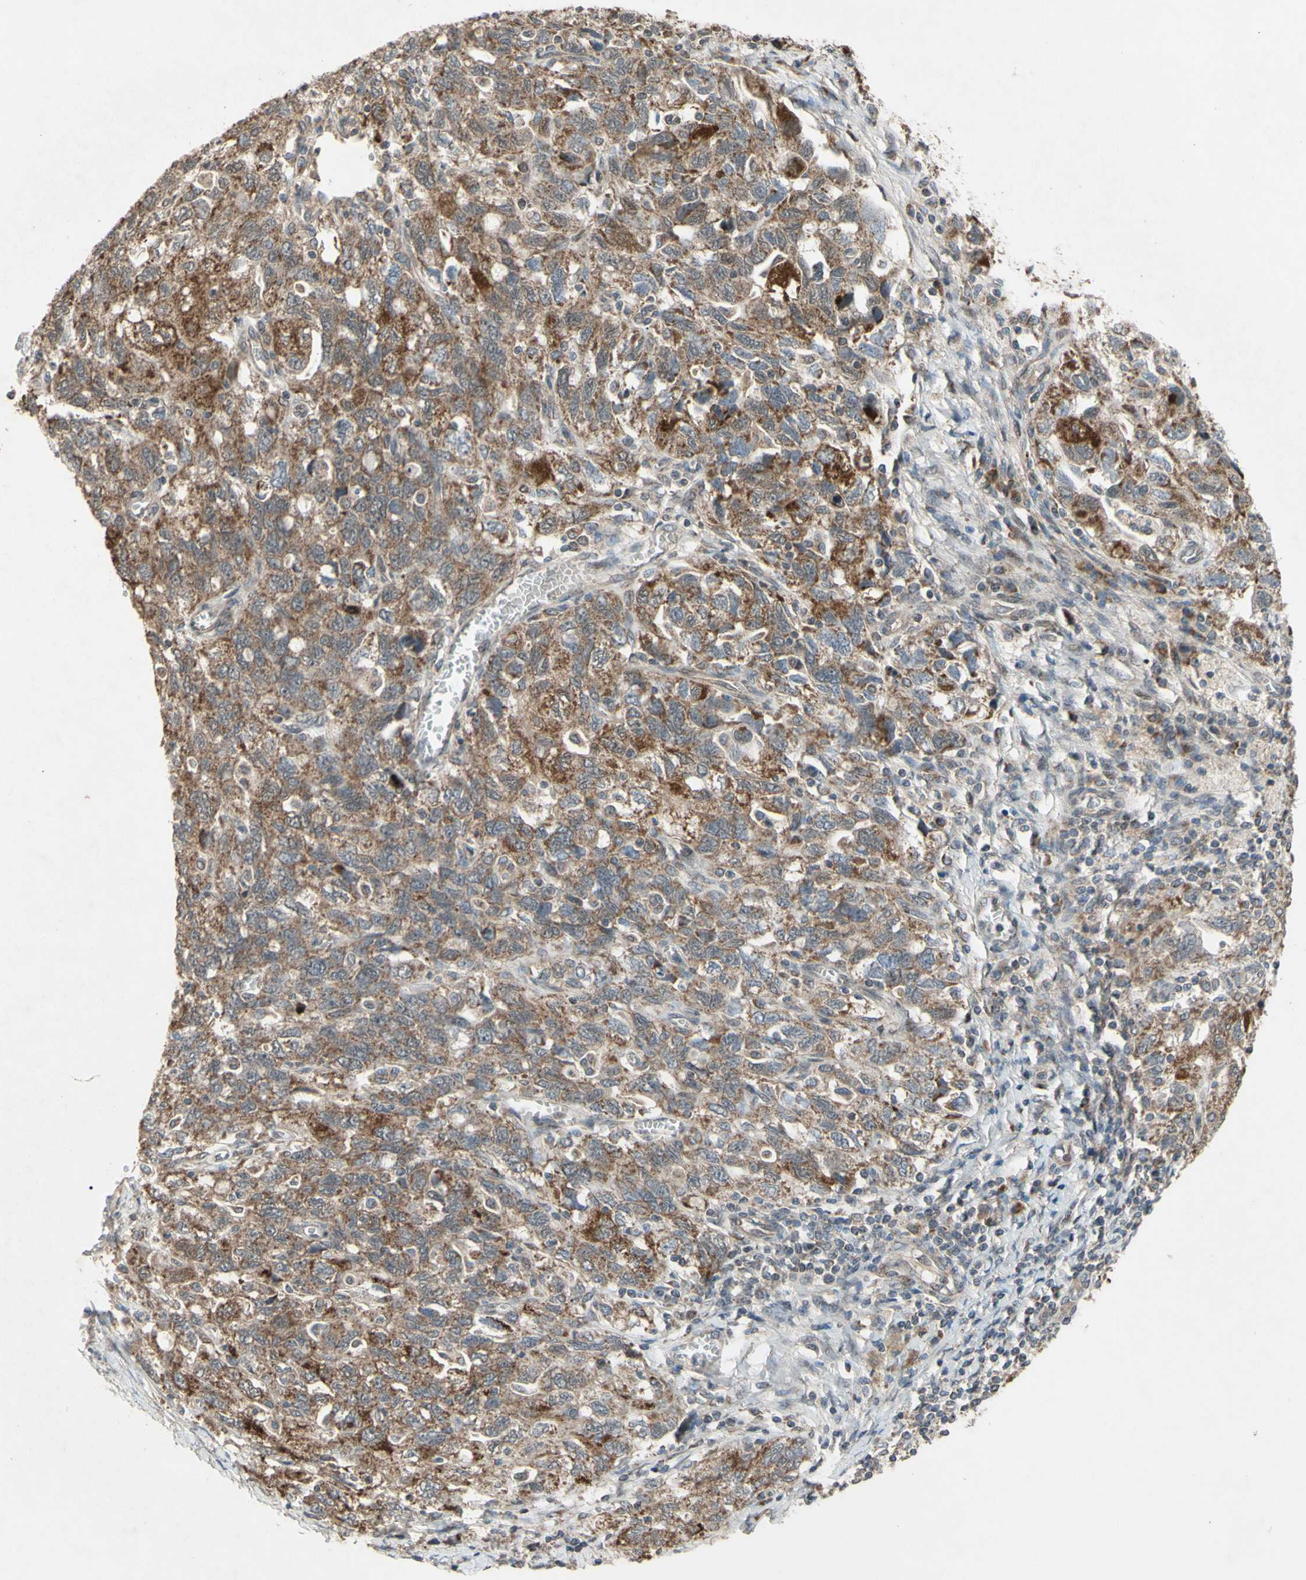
{"staining": {"intensity": "moderate", "quantity": ">75%", "location": "cytoplasmic/membranous"}, "tissue": "ovarian cancer", "cell_type": "Tumor cells", "image_type": "cancer", "snomed": [{"axis": "morphology", "description": "Carcinoma, NOS"}, {"axis": "morphology", "description": "Cystadenocarcinoma, serous, NOS"}, {"axis": "topography", "description": "Ovary"}], "caption": "A histopathology image of ovarian carcinoma stained for a protein displays moderate cytoplasmic/membranous brown staining in tumor cells. Ihc stains the protein in brown and the nuclei are stained blue.", "gene": "CD164", "patient": {"sex": "female", "age": 69}}